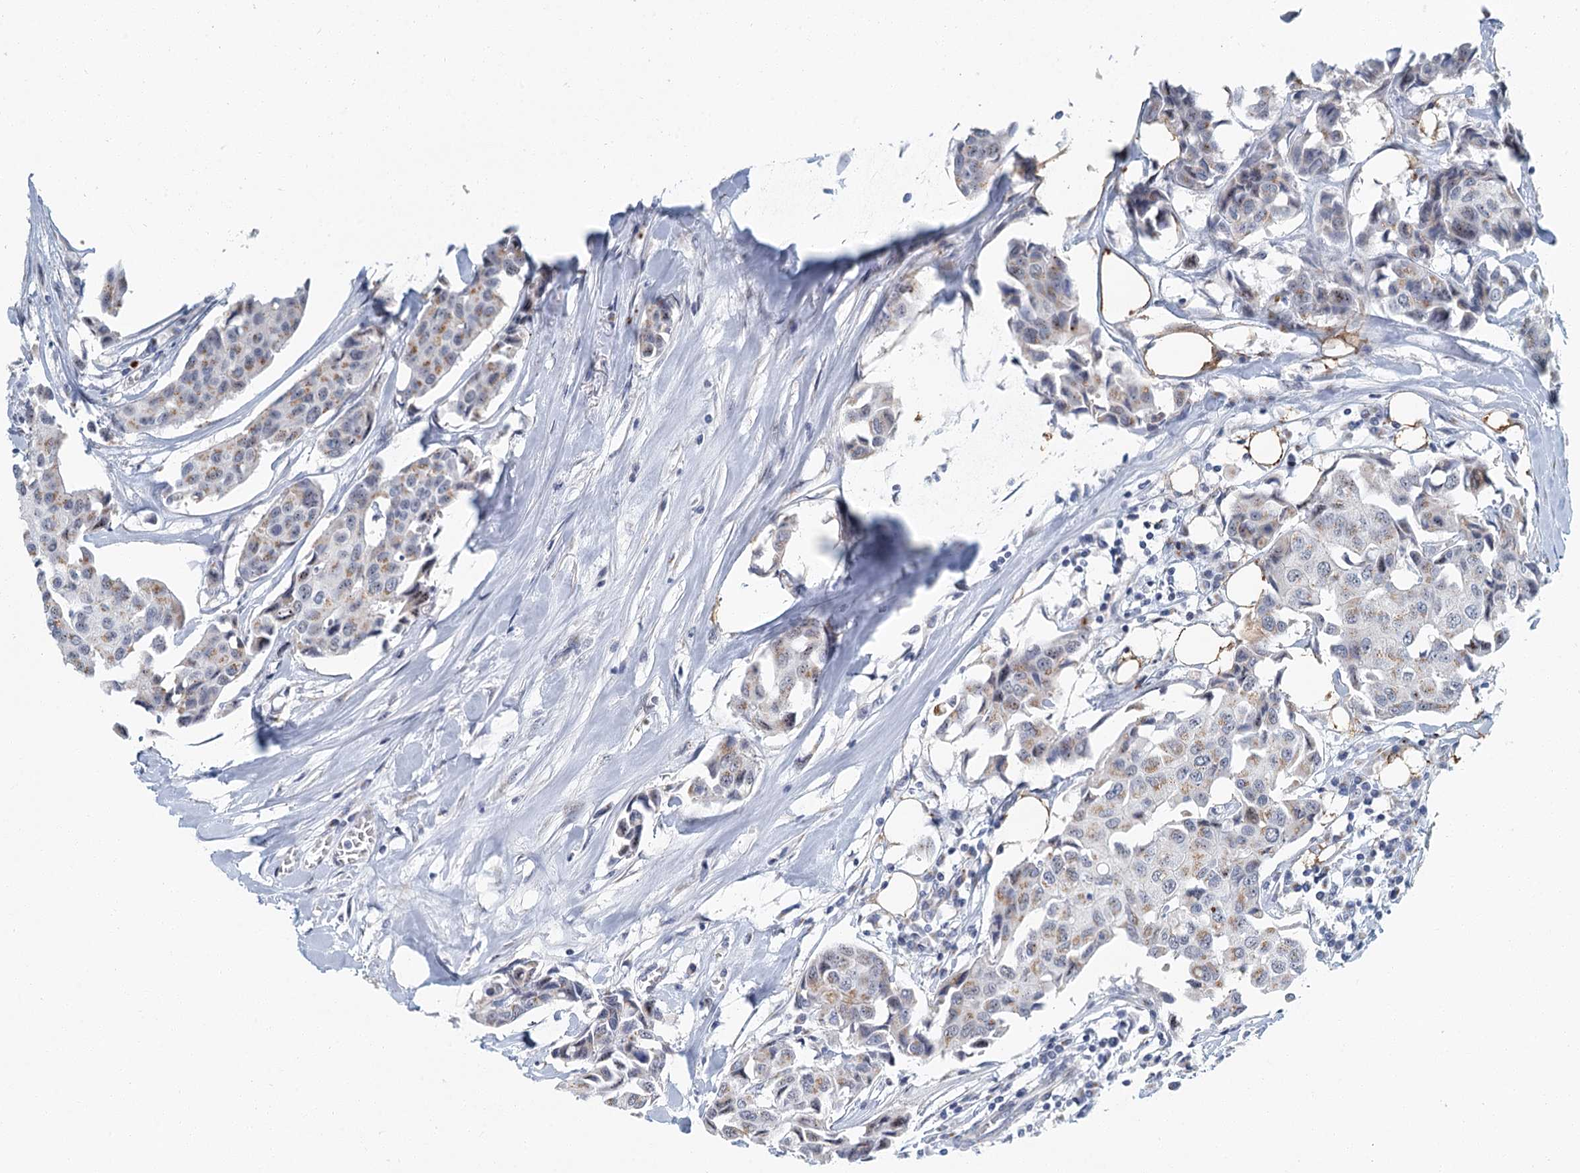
{"staining": {"intensity": "weak", "quantity": "25%-75%", "location": "cytoplasmic/membranous"}, "tissue": "breast cancer", "cell_type": "Tumor cells", "image_type": "cancer", "snomed": [{"axis": "morphology", "description": "Duct carcinoma"}, {"axis": "topography", "description": "Breast"}], "caption": "Immunohistochemical staining of human infiltrating ductal carcinoma (breast) shows low levels of weak cytoplasmic/membranous staining in approximately 25%-75% of tumor cells.", "gene": "ZNF527", "patient": {"sex": "female", "age": 80}}